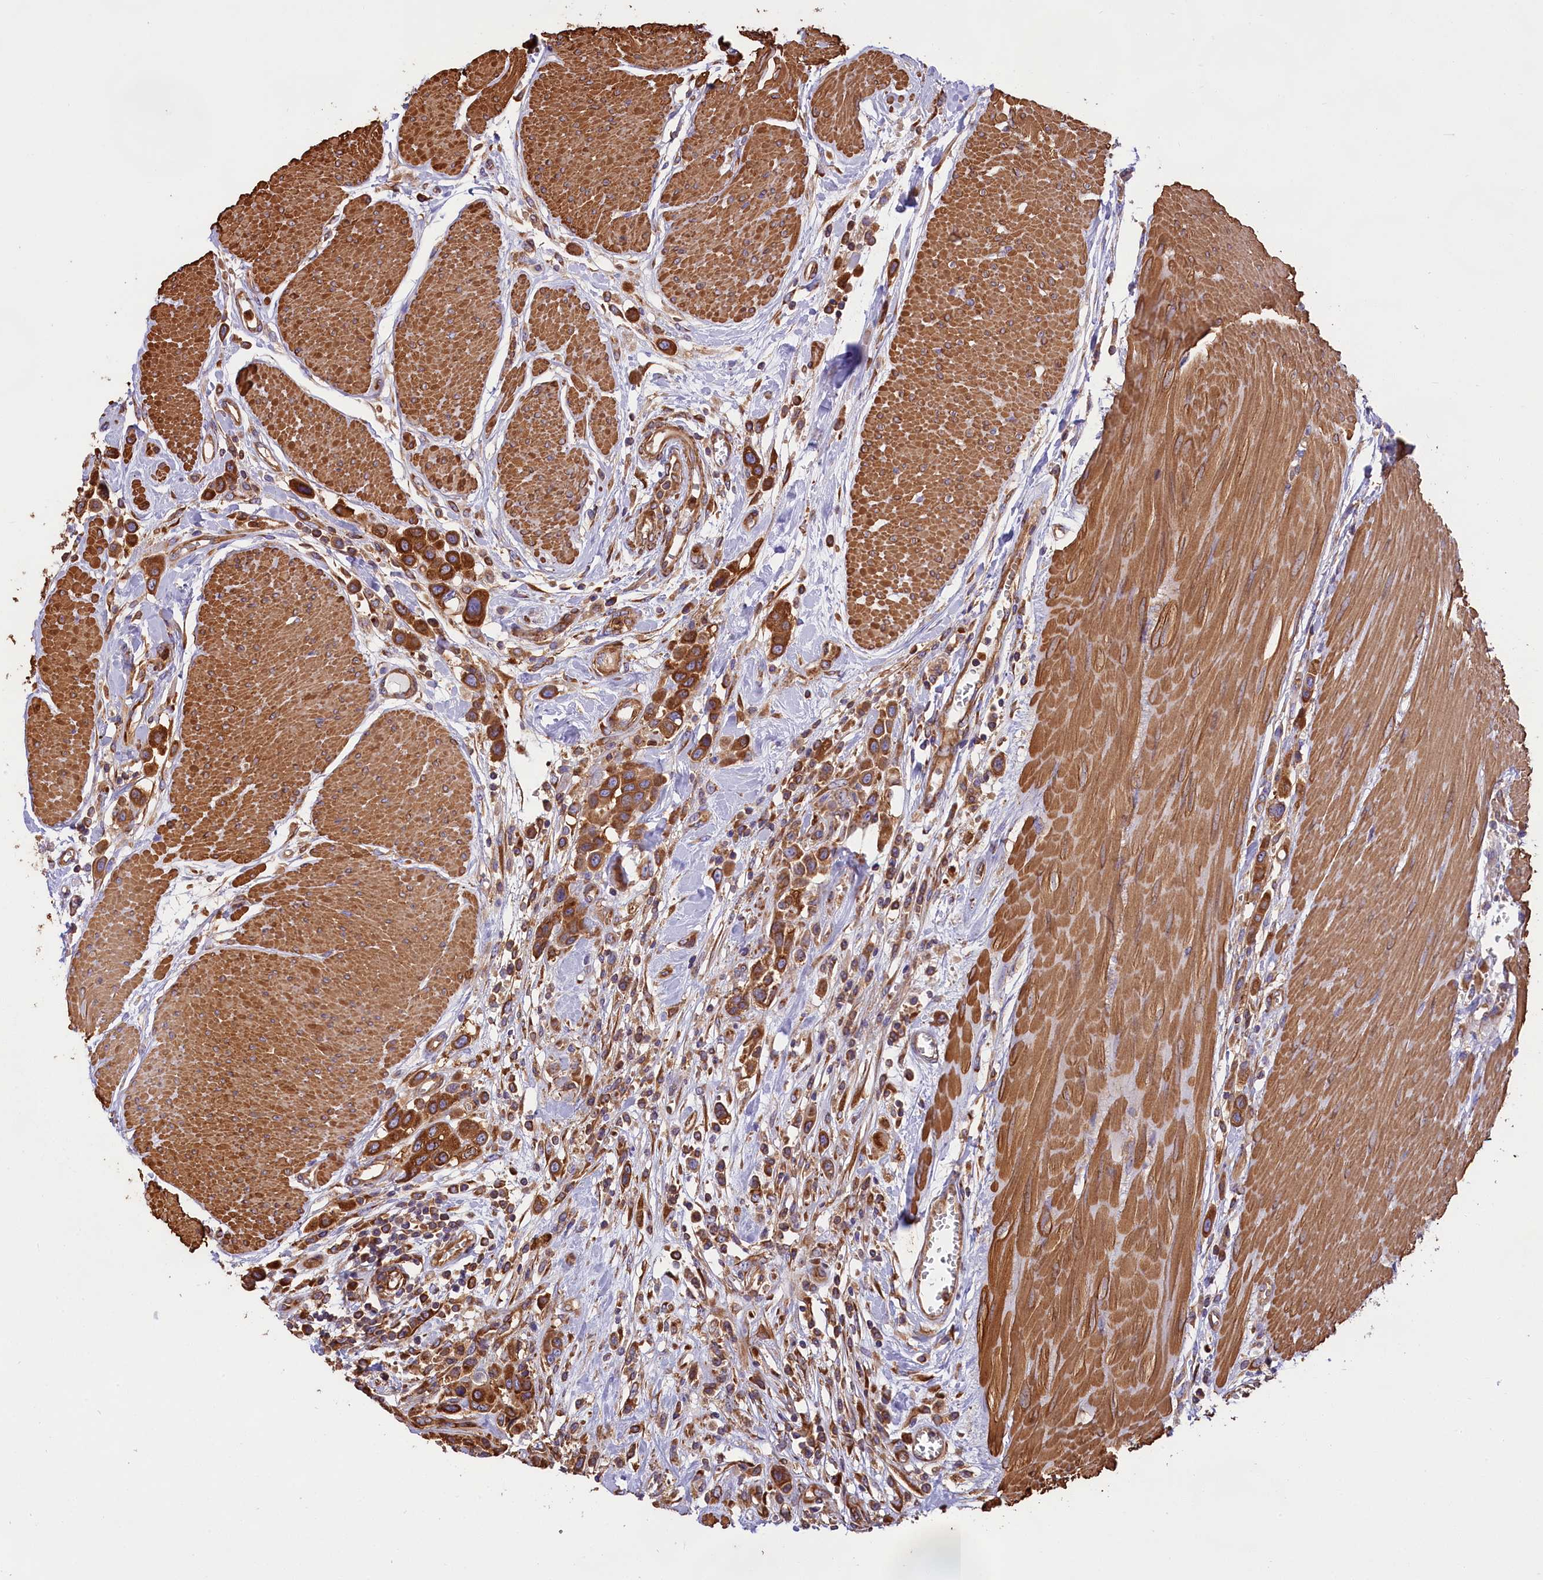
{"staining": {"intensity": "strong", "quantity": ">75%", "location": "cytoplasmic/membranous"}, "tissue": "urothelial cancer", "cell_type": "Tumor cells", "image_type": "cancer", "snomed": [{"axis": "morphology", "description": "Urothelial carcinoma, High grade"}, {"axis": "topography", "description": "Urinary bladder"}], "caption": "Strong cytoplasmic/membranous protein positivity is identified in about >75% of tumor cells in urothelial carcinoma (high-grade).", "gene": "GYS1", "patient": {"sex": "male", "age": 50}}